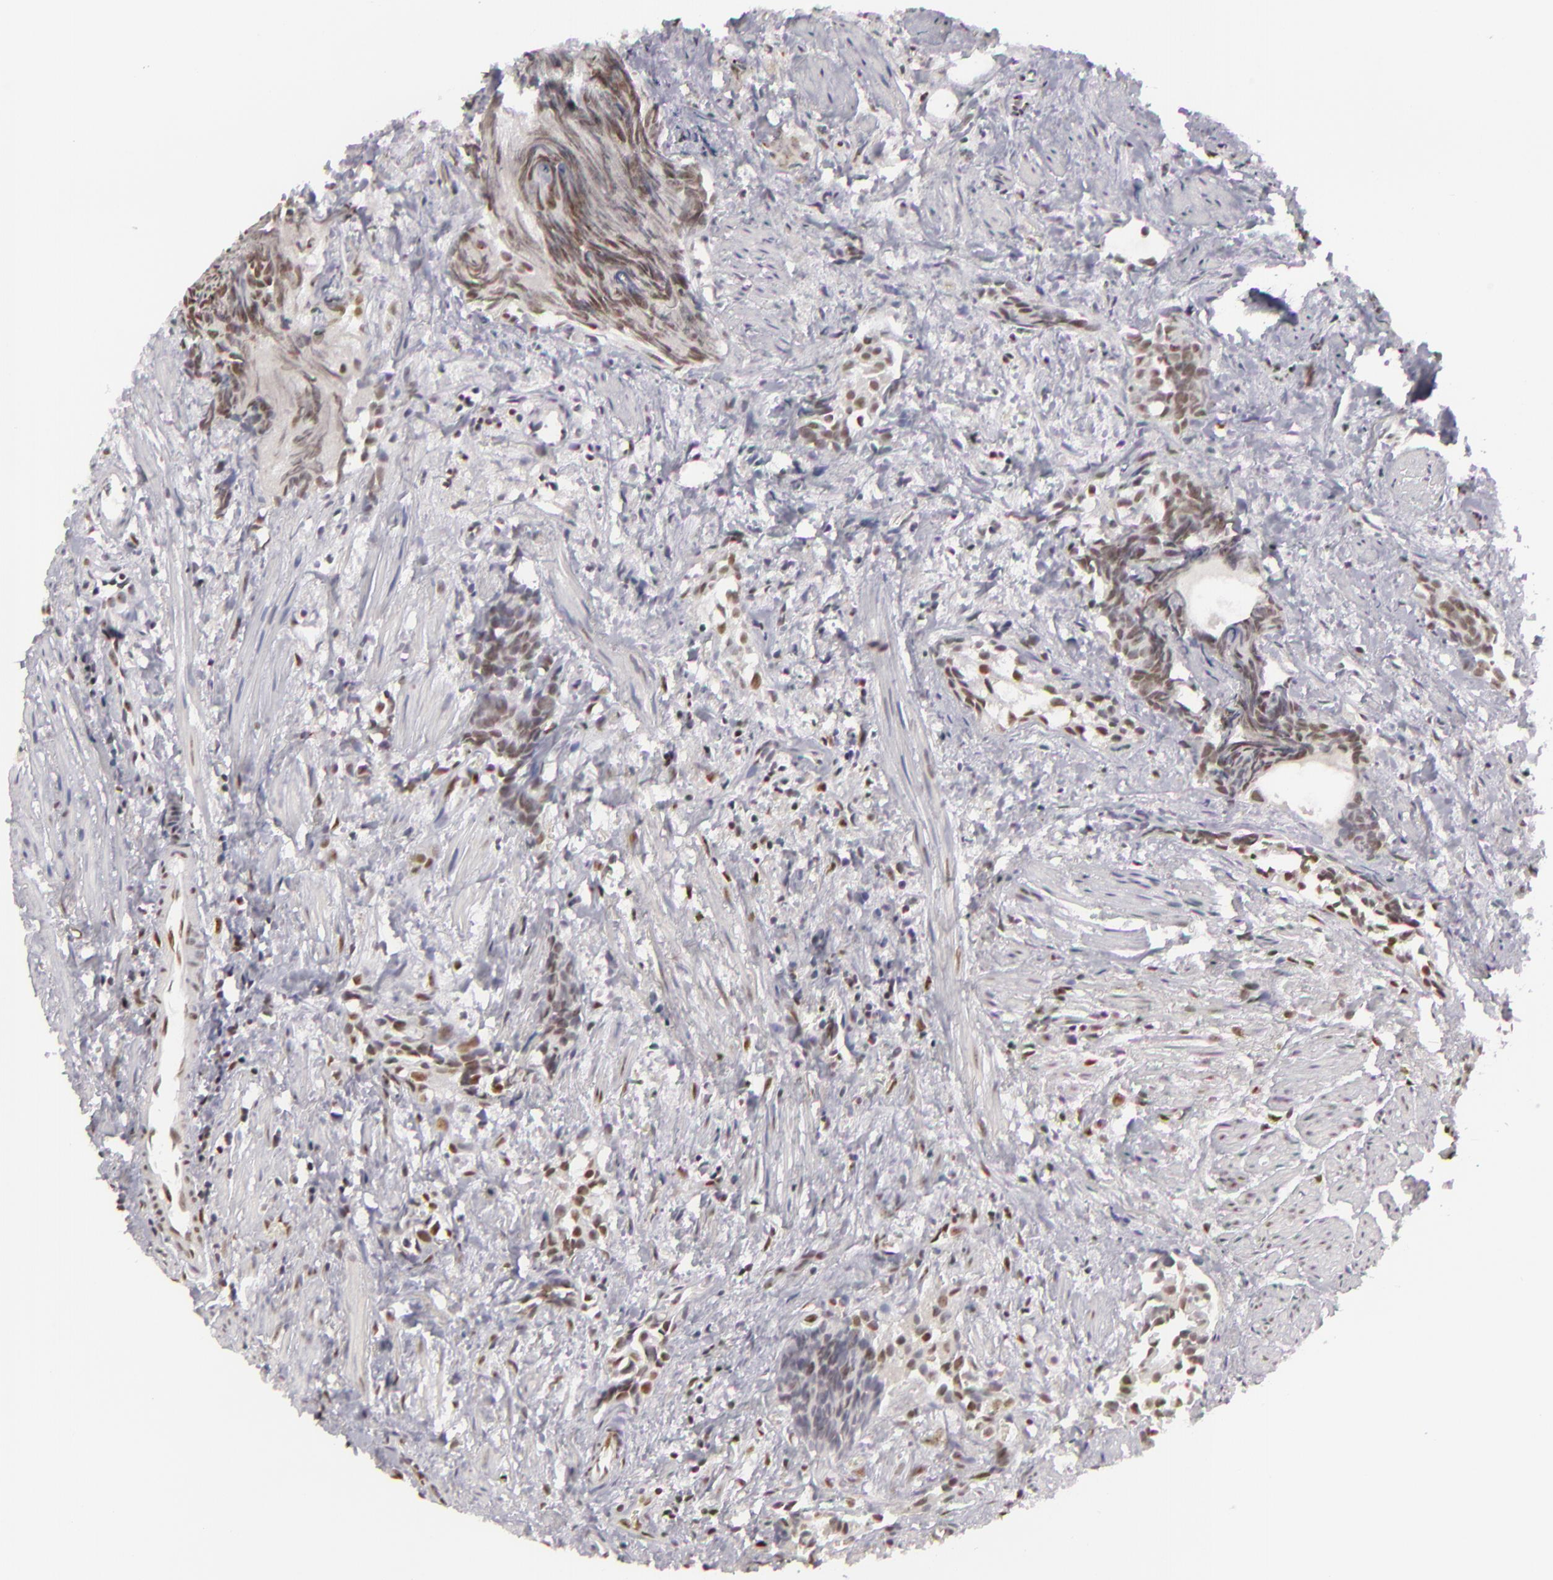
{"staining": {"intensity": "strong", "quantity": ">75%", "location": "nuclear"}, "tissue": "urothelial cancer", "cell_type": "Tumor cells", "image_type": "cancer", "snomed": [{"axis": "morphology", "description": "Urothelial carcinoma, High grade"}, {"axis": "topography", "description": "Urinary bladder"}], "caption": "Immunohistochemistry image of human high-grade urothelial carcinoma stained for a protein (brown), which shows high levels of strong nuclear staining in approximately >75% of tumor cells.", "gene": "DAXX", "patient": {"sex": "female", "age": 78}}